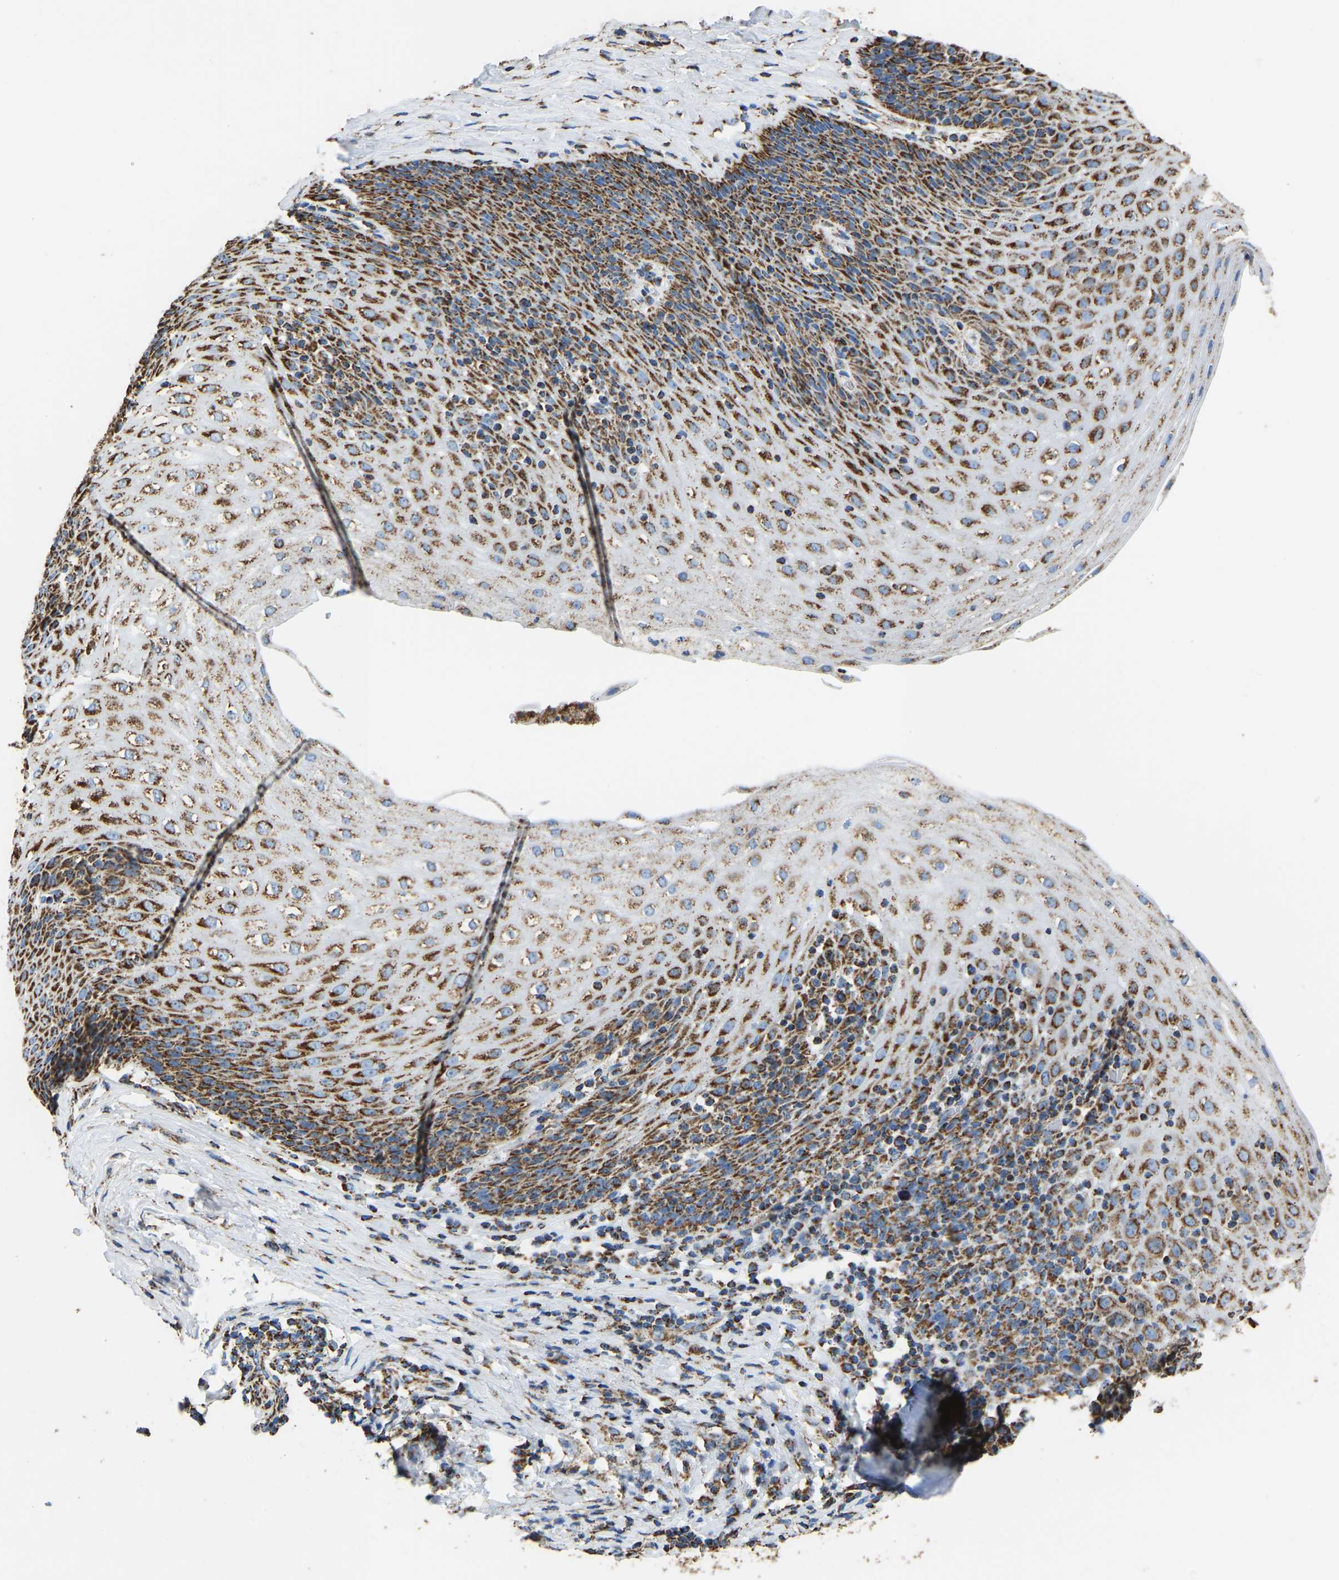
{"staining": {"intensity": "moderate", "quantity": ">75%", "location": "cytoplasmic/membranous"}, "tissue": "esophagus", "cell_type": "Squamous epithelial cells", "image_type": "normal", "snomed": [{"axis": "morphology", "description": "Normal tissue, NOS"}, {"axis": "topography", "description": "Esophagus"}], "caption": "Benign esophagus was stained to show a protein in brown. There is medium levels of moderate cytoplasmic/membranous positivity in approximately >75% of squamous epithelial cells. Nuclei are stained in blue.", "gene": "IRX6", "patient": {"sex": "female", "age": 61}}